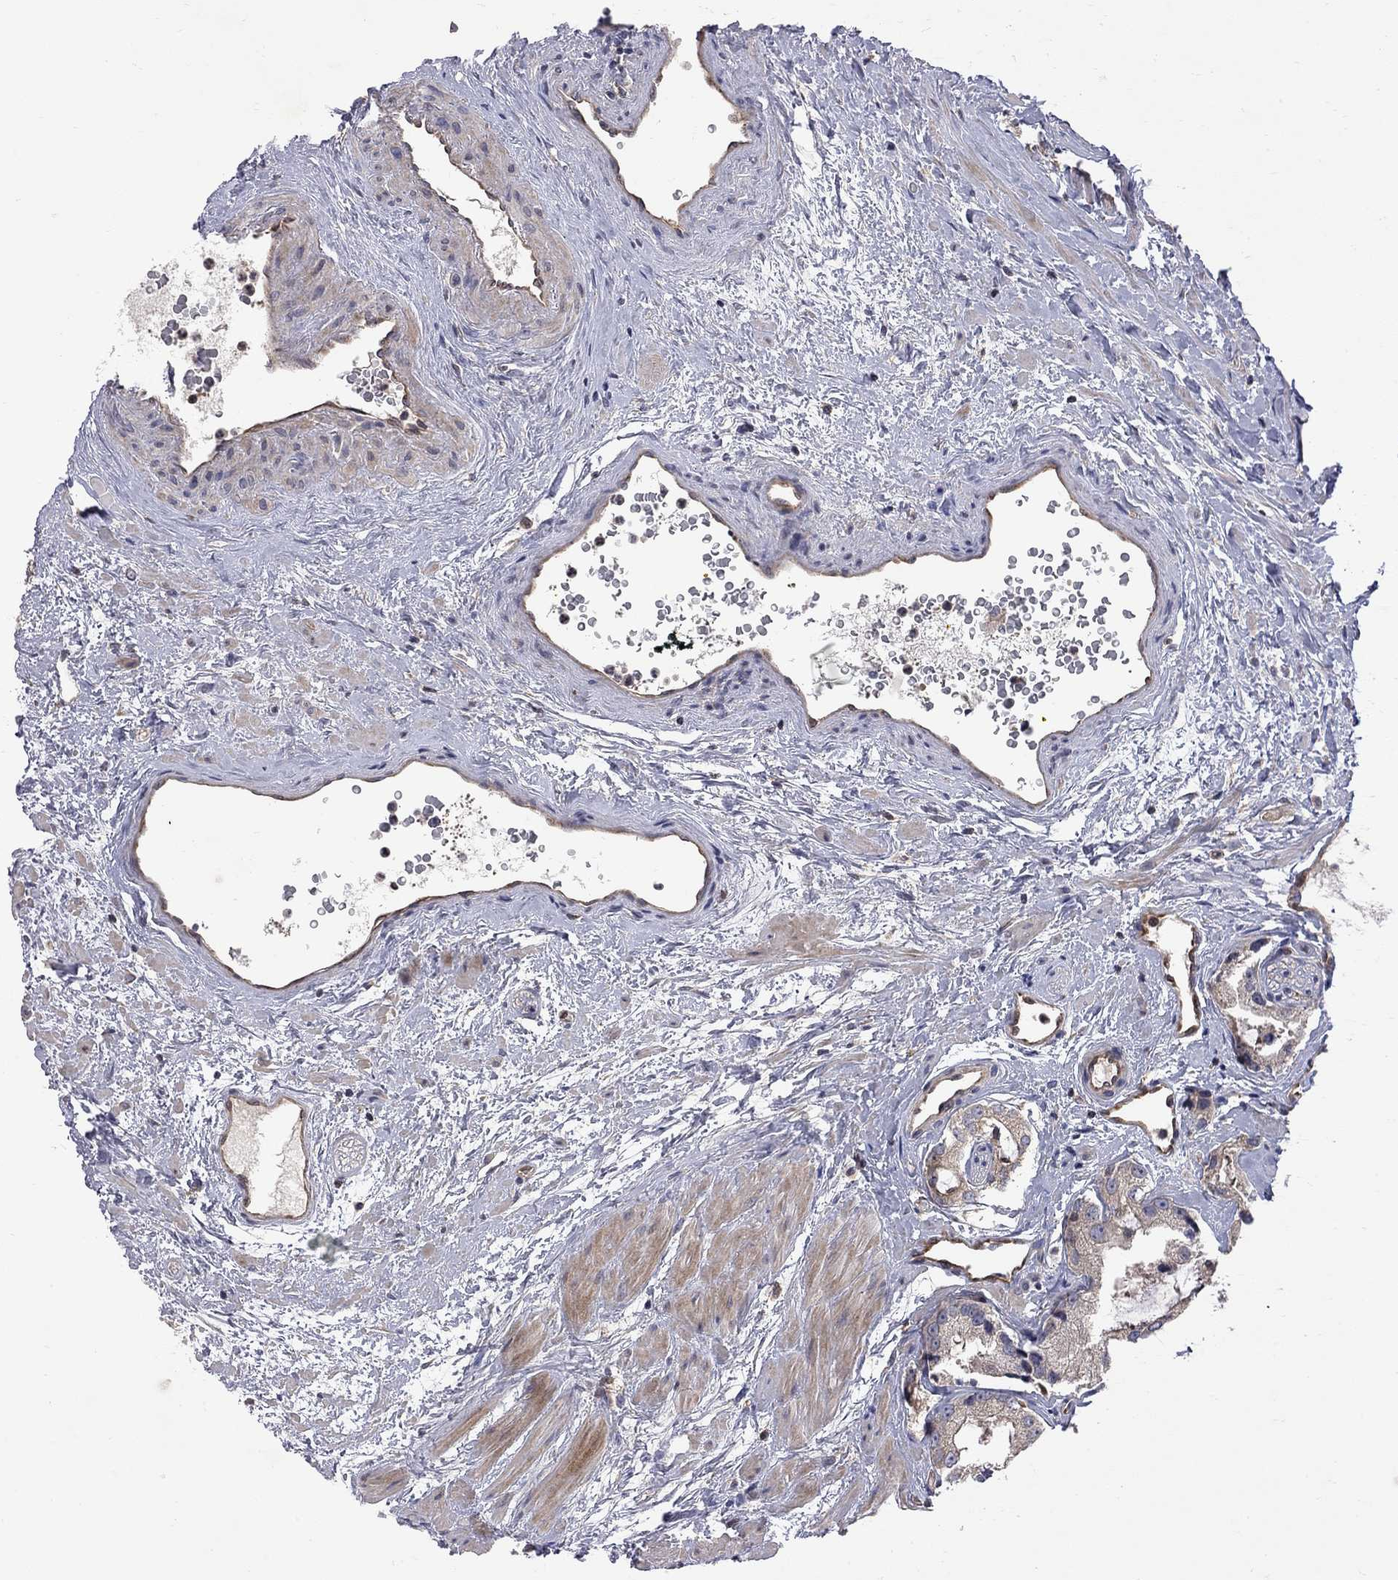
{"staining": {"intensity": "negative", "quantity": "none", "location": "none"}, "tissue": "prostate cancer", "cell_type": "Tumor cells", "image_type": "cancer", "snomed": [{"axis": "morphology", "description": "Adenocarcinoma, NOS"}, {"axis": "topography", "description": "Prostate"}], "caption": "A histopathology image of prostate adenocarcinoma stained for a protein exhibits no brown staining in tumor cells.", "gene": "ABI3", "patient": {"sex": "male", "age": 66}}